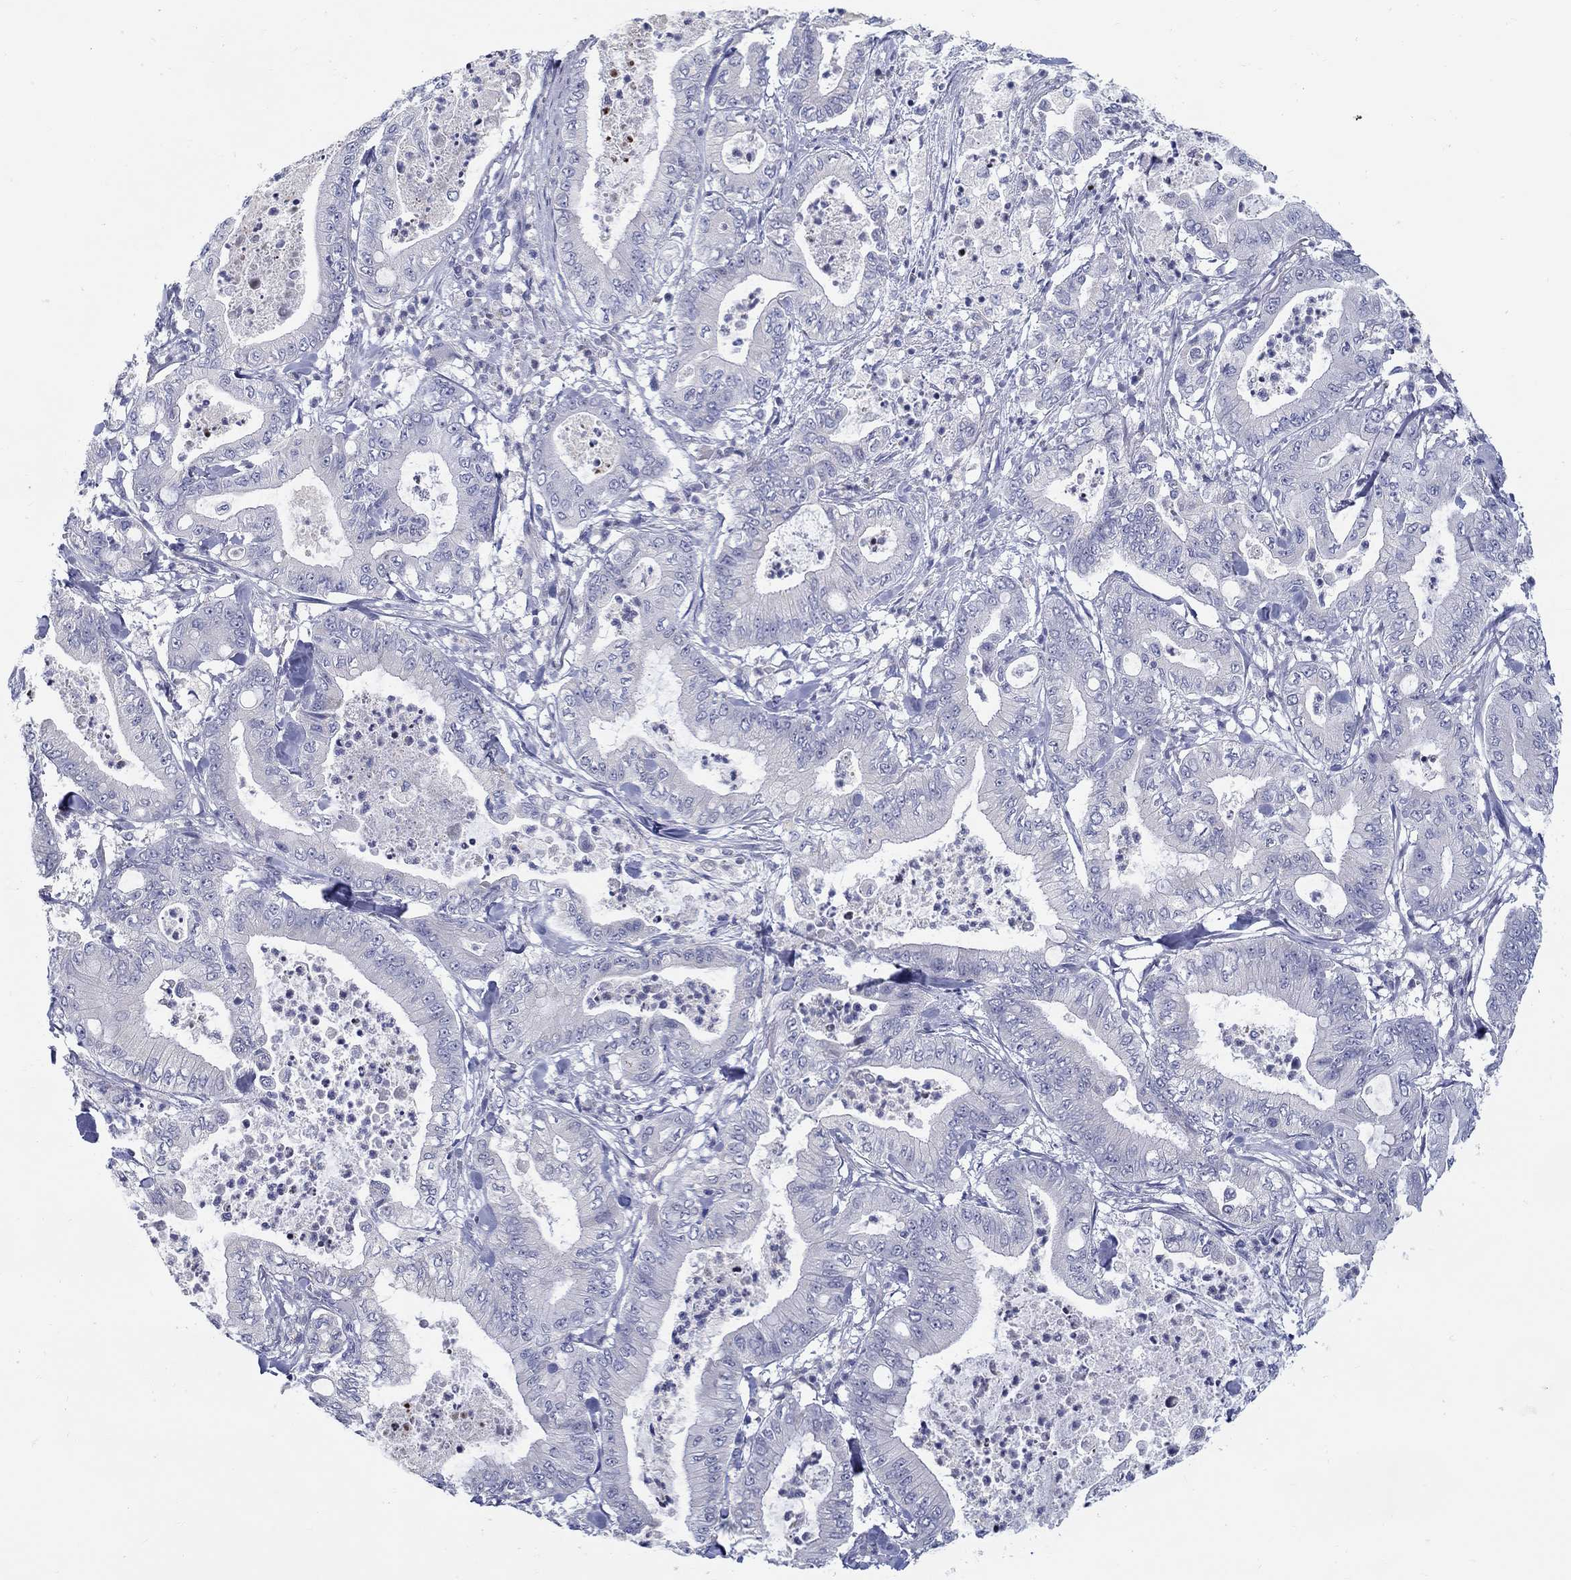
{"staining": {"intensity": "negative", "quantity": "none", "location": "none"}, "tissue": "pancreatic cancer", "cell_type": "Tumor cells", "image_type": "cancer", "snomed": [{"axis": "morphology", "description": "Adenocarcinoma, NOS"}, {"axis": "topography", "description": "Pancreas"}], "caption": "A histopathology image of pancreatic adenocarcinoma stained for a protein displays no brown staining in tumor cells.", "gene": "ABCA4", "patient": {"sex": "male", "age": 71}}